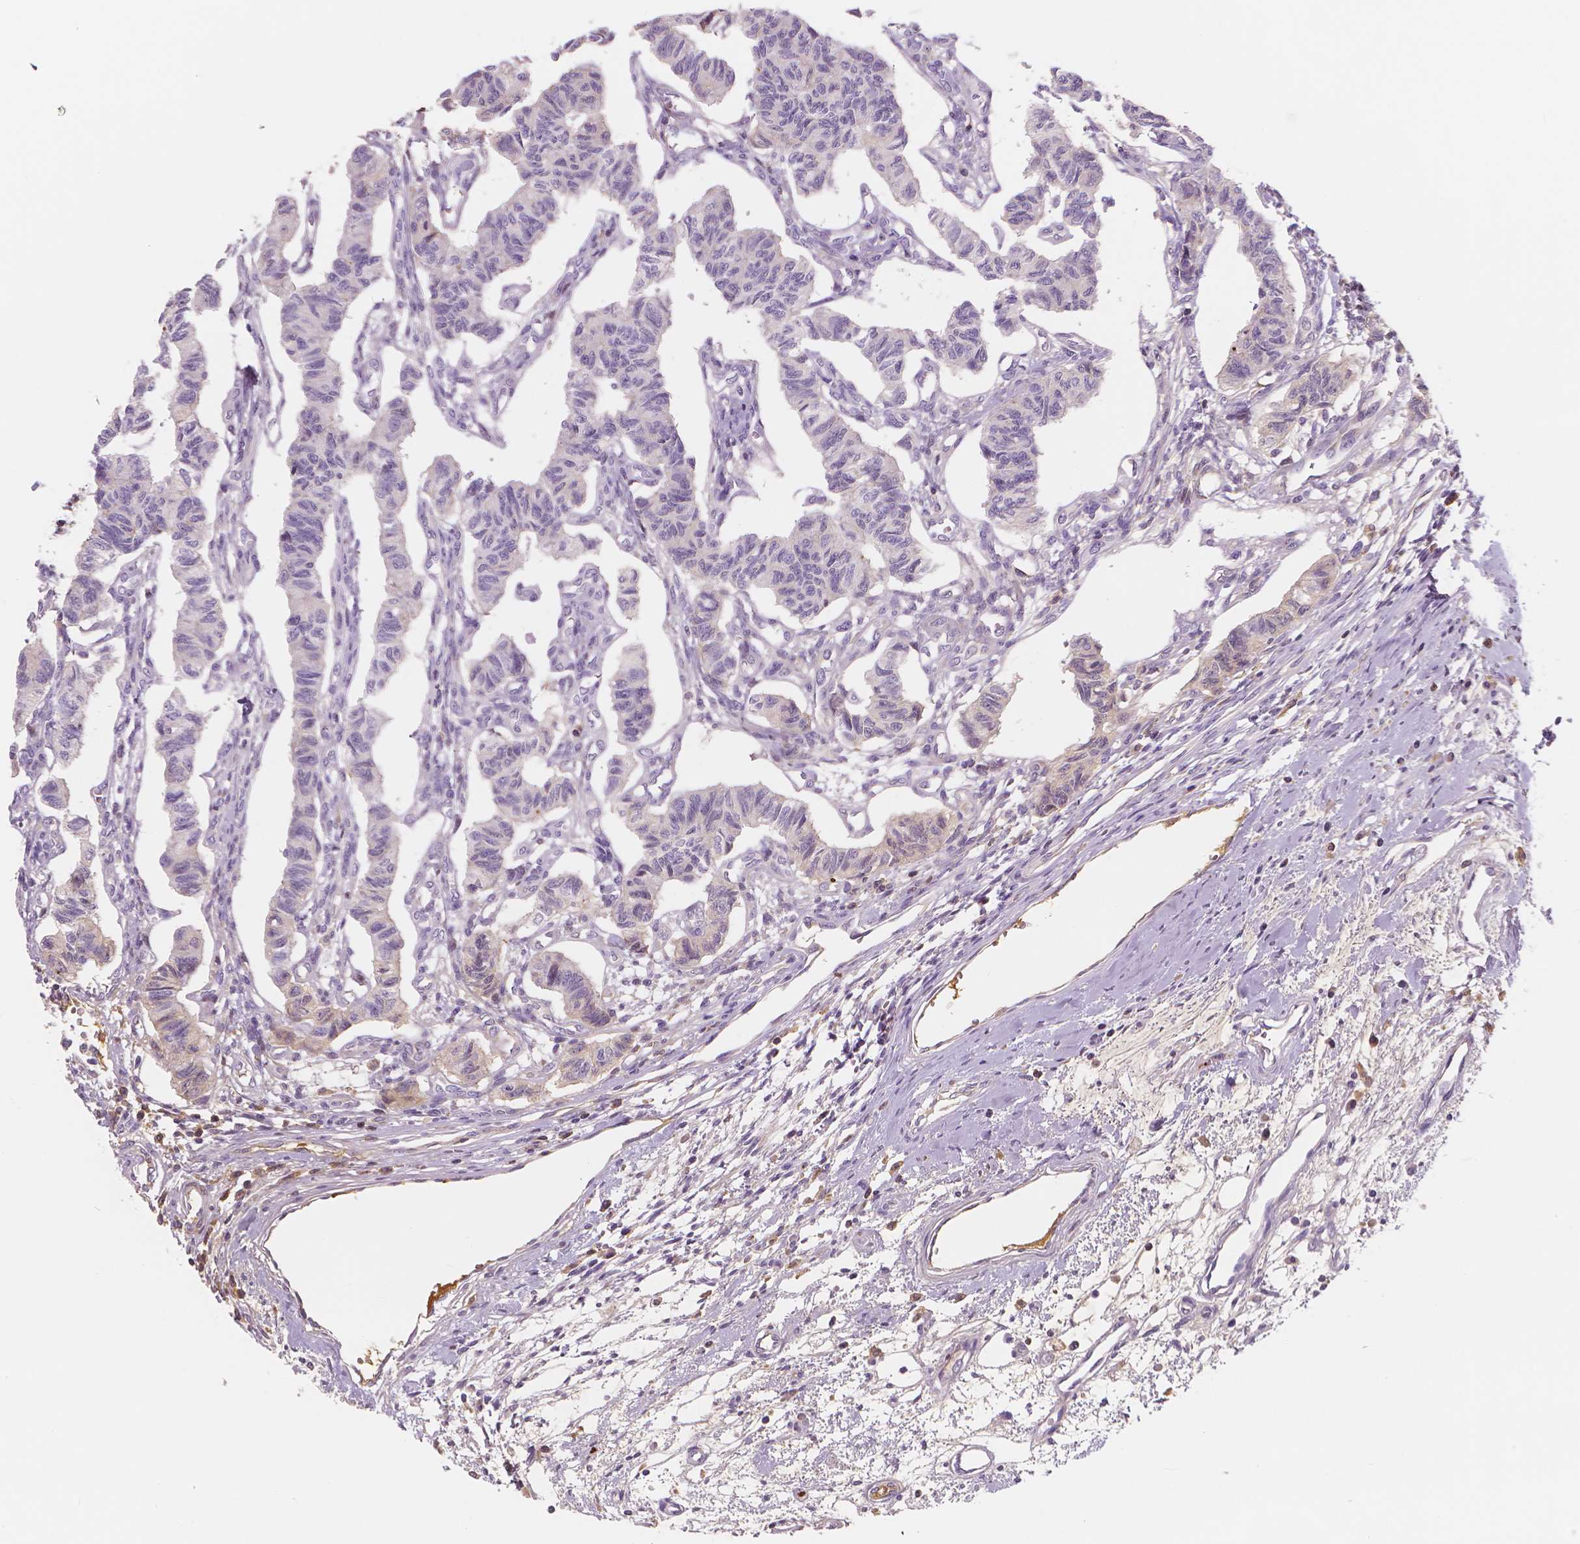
{"staining": {"intensity": "weak", "quantity": "<25%", "location": "cytoplasmic/membranous"}, "tissue": "carcinoid", "cell_type": "Tumor cells", "image_type": "cancer", "snomed": [{"axis": "morphology", "description": "Carcinoid, malignant, NOS"}, {"axis": "topography", "description": "Kidney"}], "caption": "DAB immunohistochemical staining of human malignant carcinoid displays no significant expression in tumor cells.", "gene": "APOA4", "patient": {"sex": "female", "age": 41}}